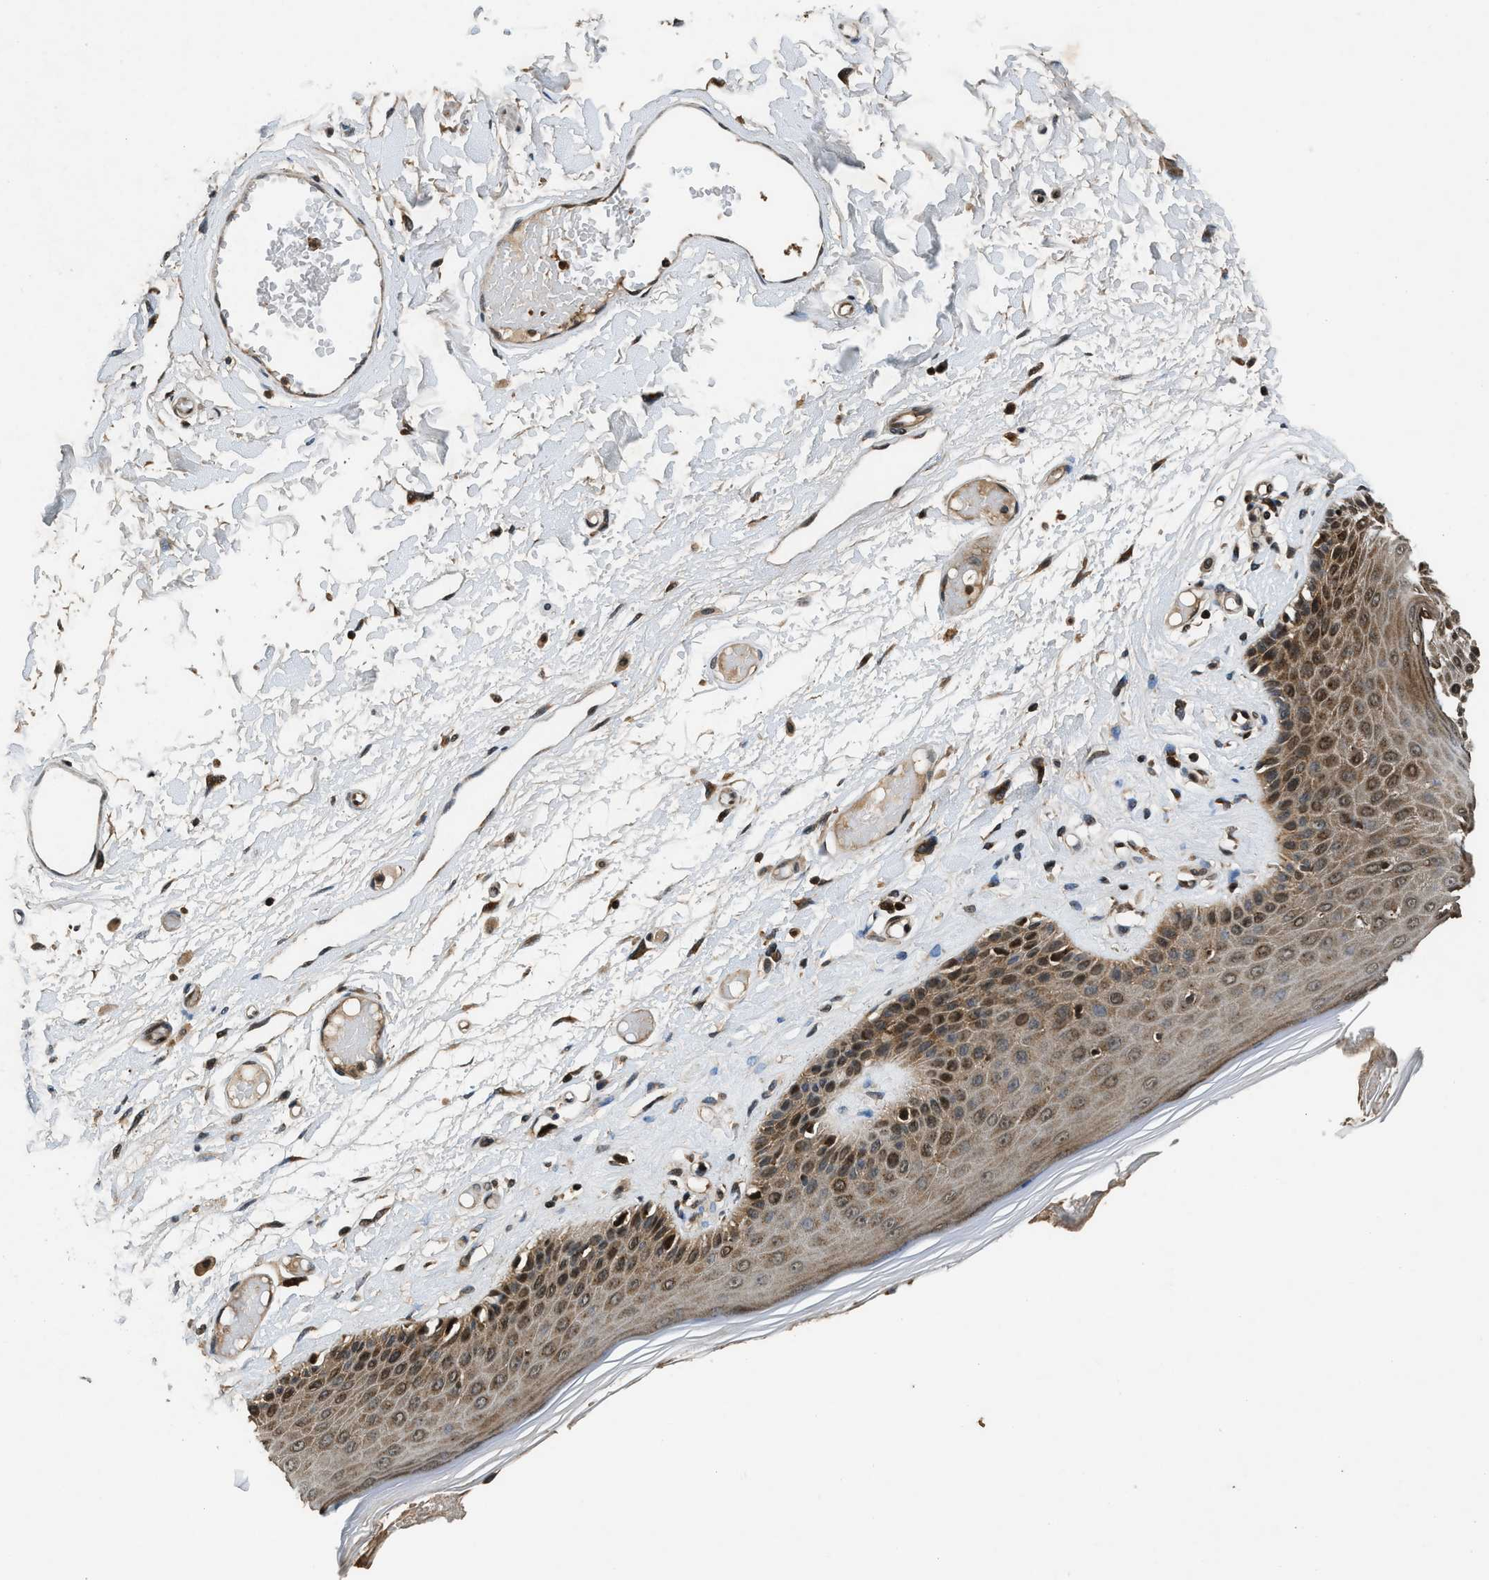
{"staining": {"intensity": "moderate", "quantity": ">75%", "location": "cytoplasmic/membranous"}, "tissue": "skin", "cell_type": "Epidermal cells", "image_type": "normal", "snomed": [{"axis": "morphology", "description": "Normal tissue, NOS"}, {"axis": "topography", "description": "Vulva"}], "caption": "Human skin stained with a brown dye shows moderate cytoplasmic/membranous positive staining in approximately >75% of epidermal cells.", "gene": "RPS6KB1", "patient": {"sex": "female", "age": 73}}